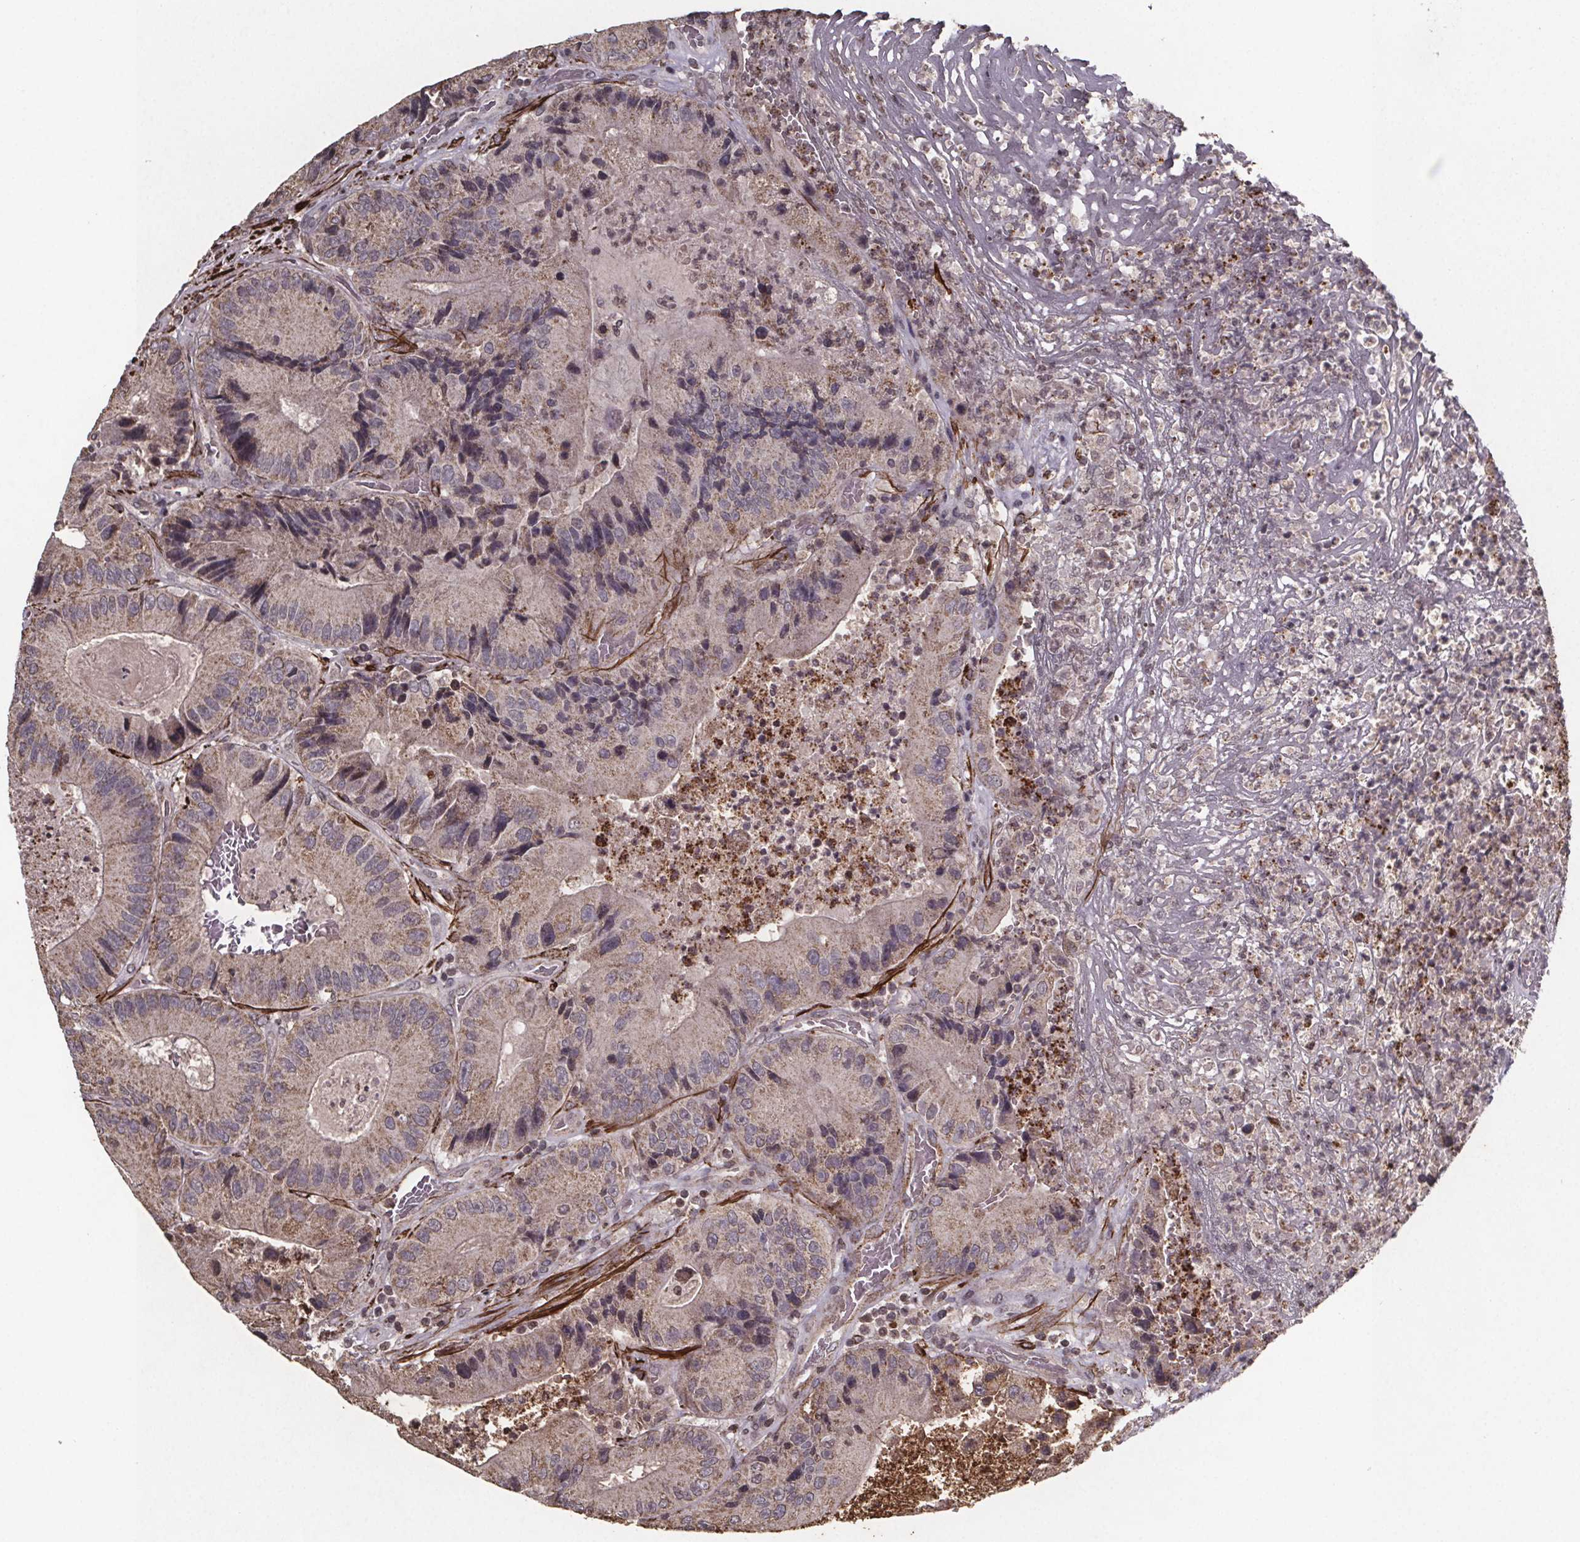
{"staining": {"intensity": "weak", "quantity": "<25%", "location": "cytoplasmic/membranous"}, "tissue": "colorectal cancer", "cell_type": "Tumor cells", "image_type": "cancer", "snomed": [{"axis": "morphology", "description": "Adenocarcinoma, NOS"}, {"axis": "topography", "description": "Colon"}], "caption": "Tumor cells are negative for protein expression in human adenocarcinoma (colorectal).", "gene": "PALLD", "patient": {"sex": "female", "age": 86}}